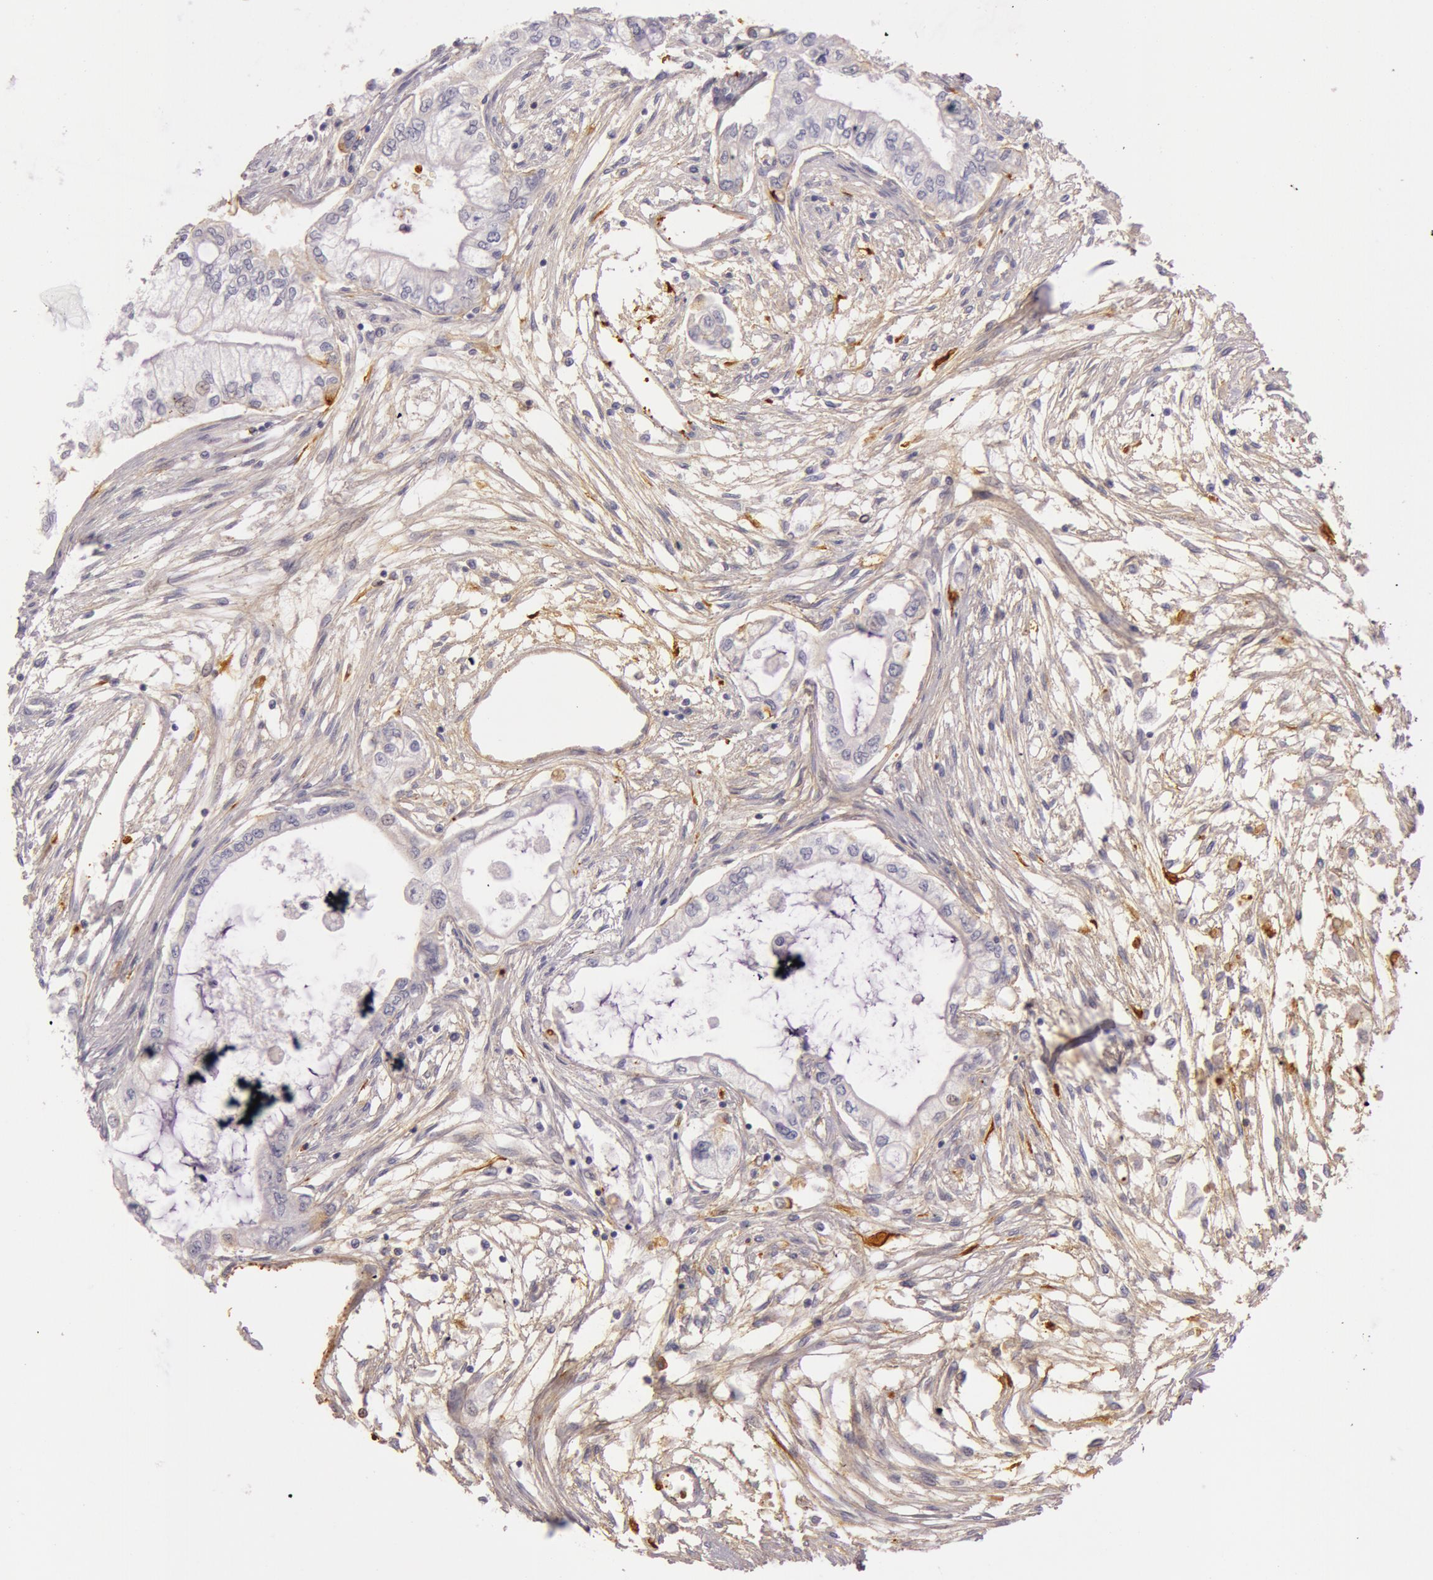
{"staining": {"intensity": "negative", "quantity": "none", "location": "none"}, "tissue": "pancreatic cancer", "cell_type": "Tumor cells", "image_type": "cancer", "snomed": [{"axis": "morphology", "description": "Adenocarcinoma, NOS"}, {"axis": "topography", "description": "Pancreas"}], "caption": "An immunohistochemistry (IHC) image of pancreatic cancer (adenocarcinoma) is shown. There is no staining in tumor cells of pancreatic cancer (adenocarcinoma).", "gene": "C4BPA", "patient": {"sex": "male", "age": 79}}